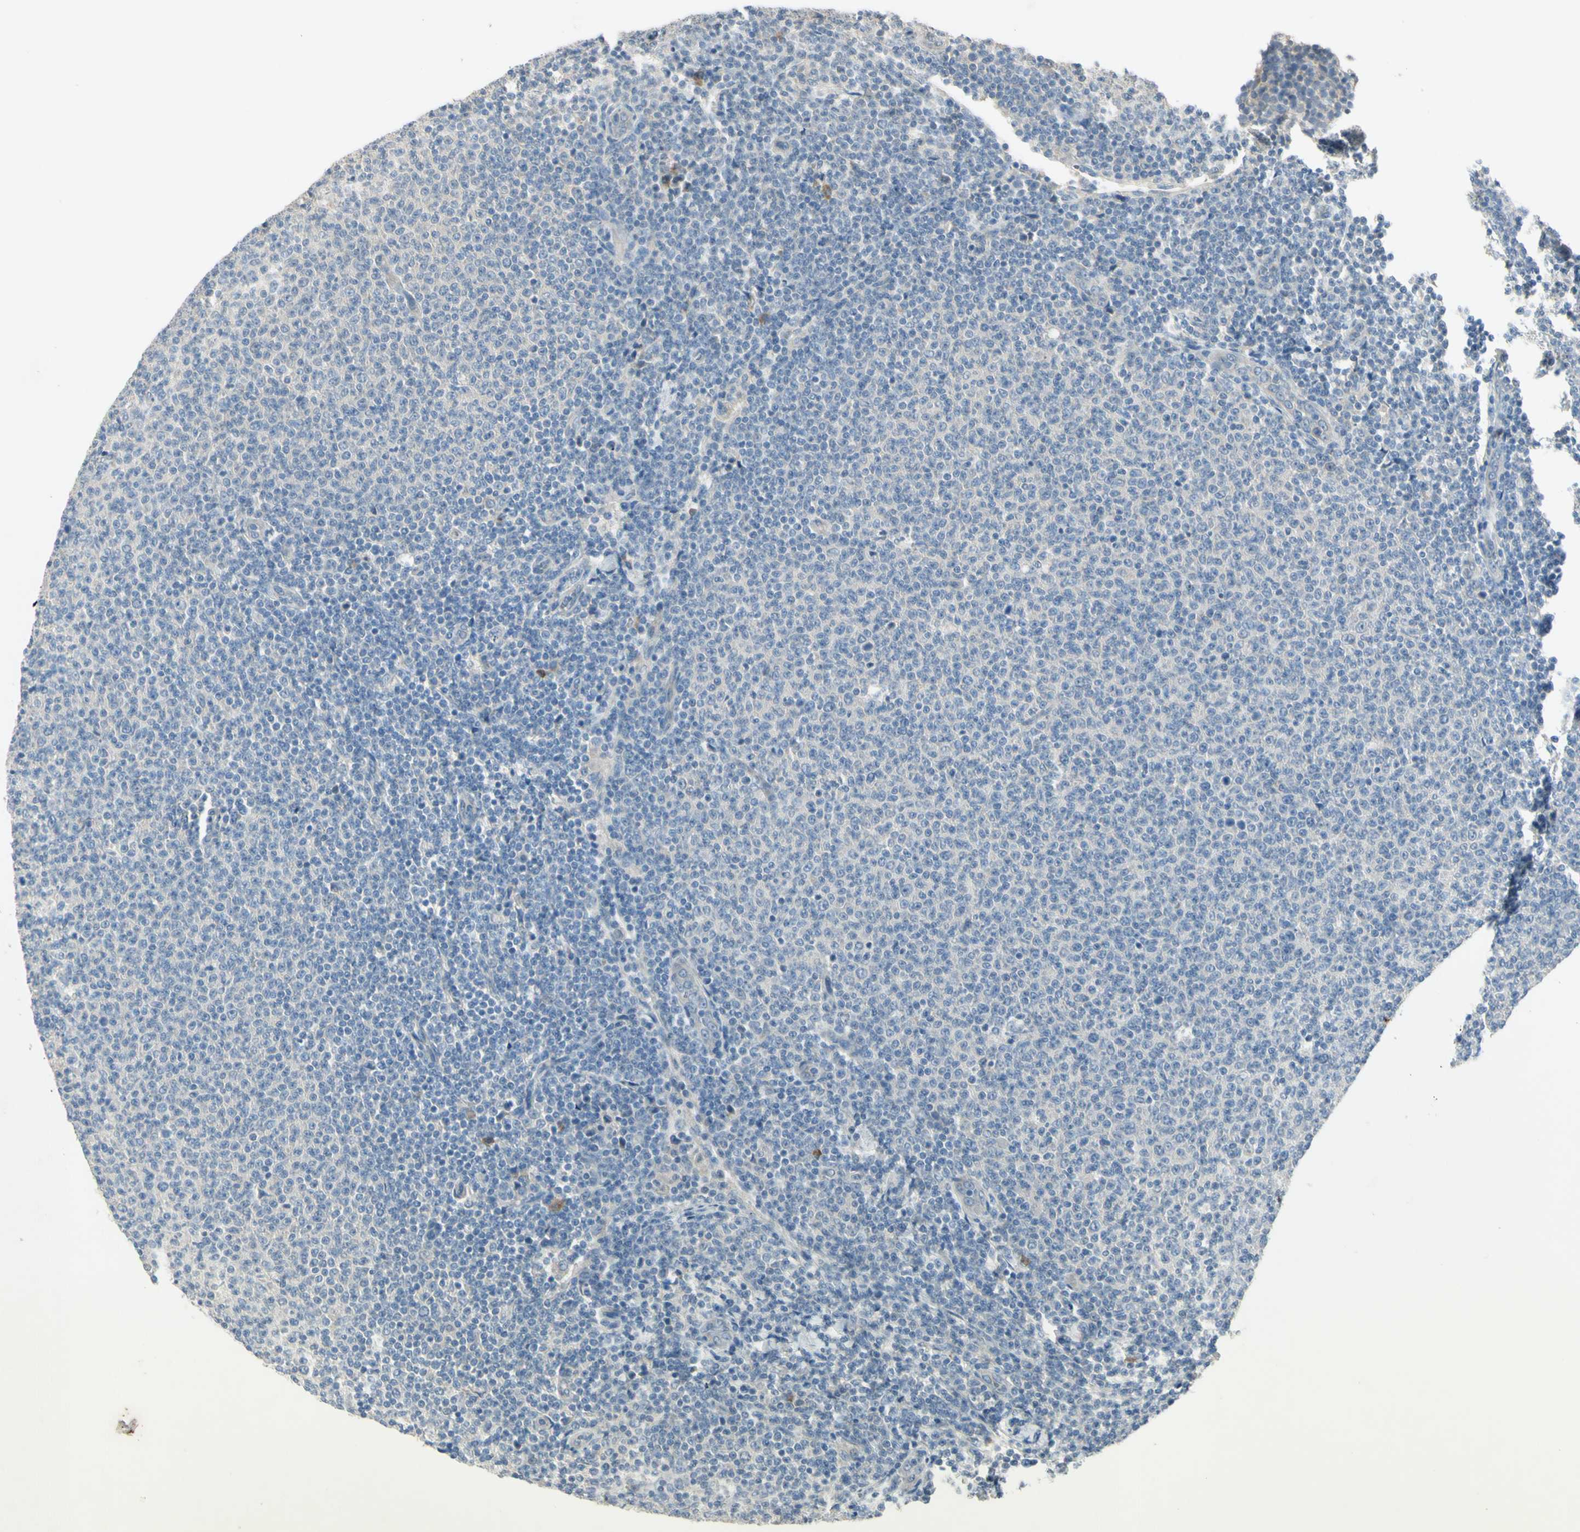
{"staining": {"intensity": "negative", "quantity": "none", "location": "none"}, "tissue": "lymphoma", "cell_type": "Tumor cells", "image_type": "cancer", "snomed": [{"axis": "morphology", "description": "Malignant lymphoma, non-Hodgkin's type, Low grade"}, {"axis": "topography", "description": "Lymph node"}], "caption": "Lymphoma stained for a protein using IHC reveals no positivity tumor cells.", "gene": "AATK", "patient": {"sex": "male", "age": 66}}